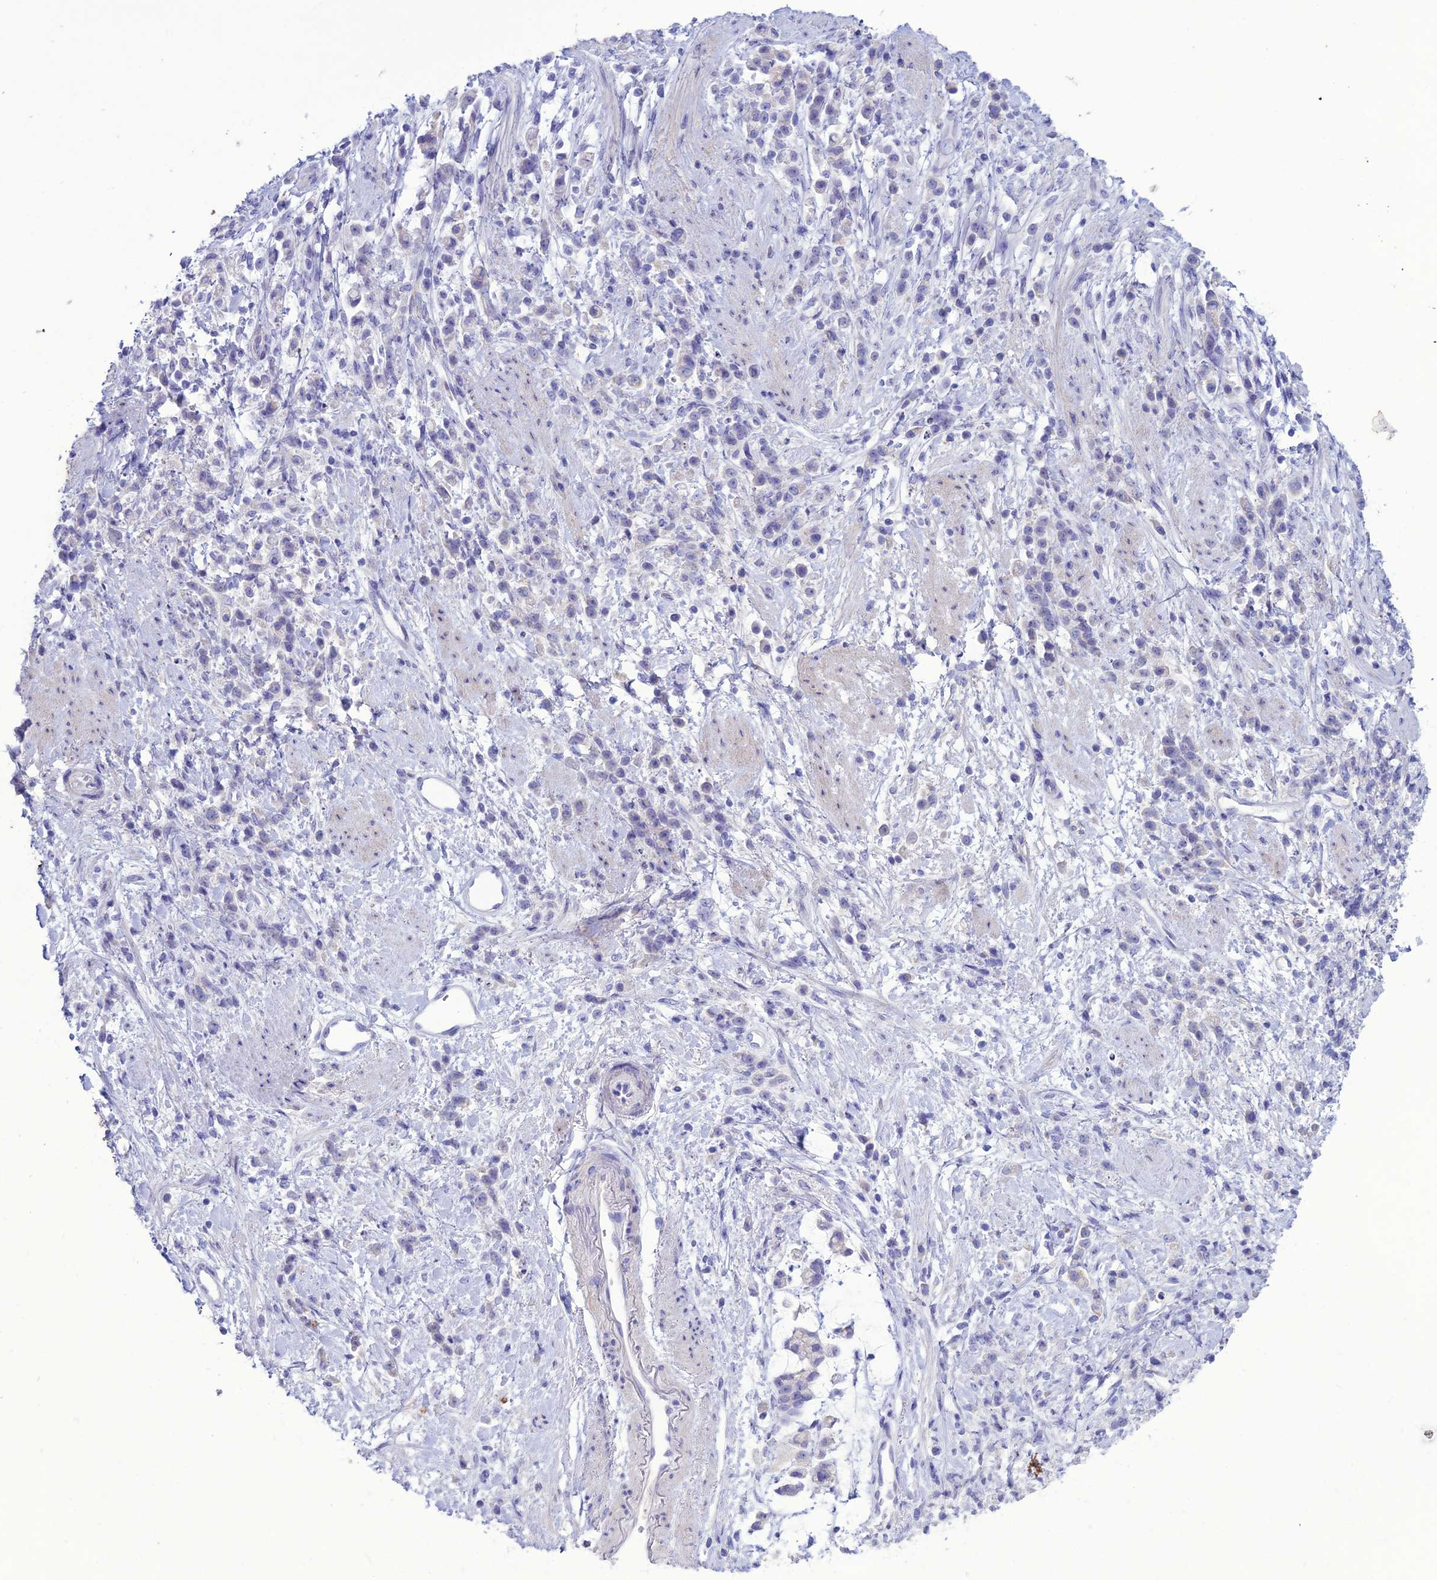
{"staining": {"intensity": "negative", "quantity": "none", "location": "none"}, "tissue": "stomach cancer", "cell_type": "Tumor cells", "image_type": "cancer", "snomed": [{"axis": "morphology", "description": "Adenocarcinoma, NOS"}, {"axis": "topography", "description": "Stomach"}], "caption": "Tumor cells are negative for brown protein staining in adenocarcinoma (stomach).", "gene": "CLEC2L", "patient": {"sex": "female", "age": 60}}